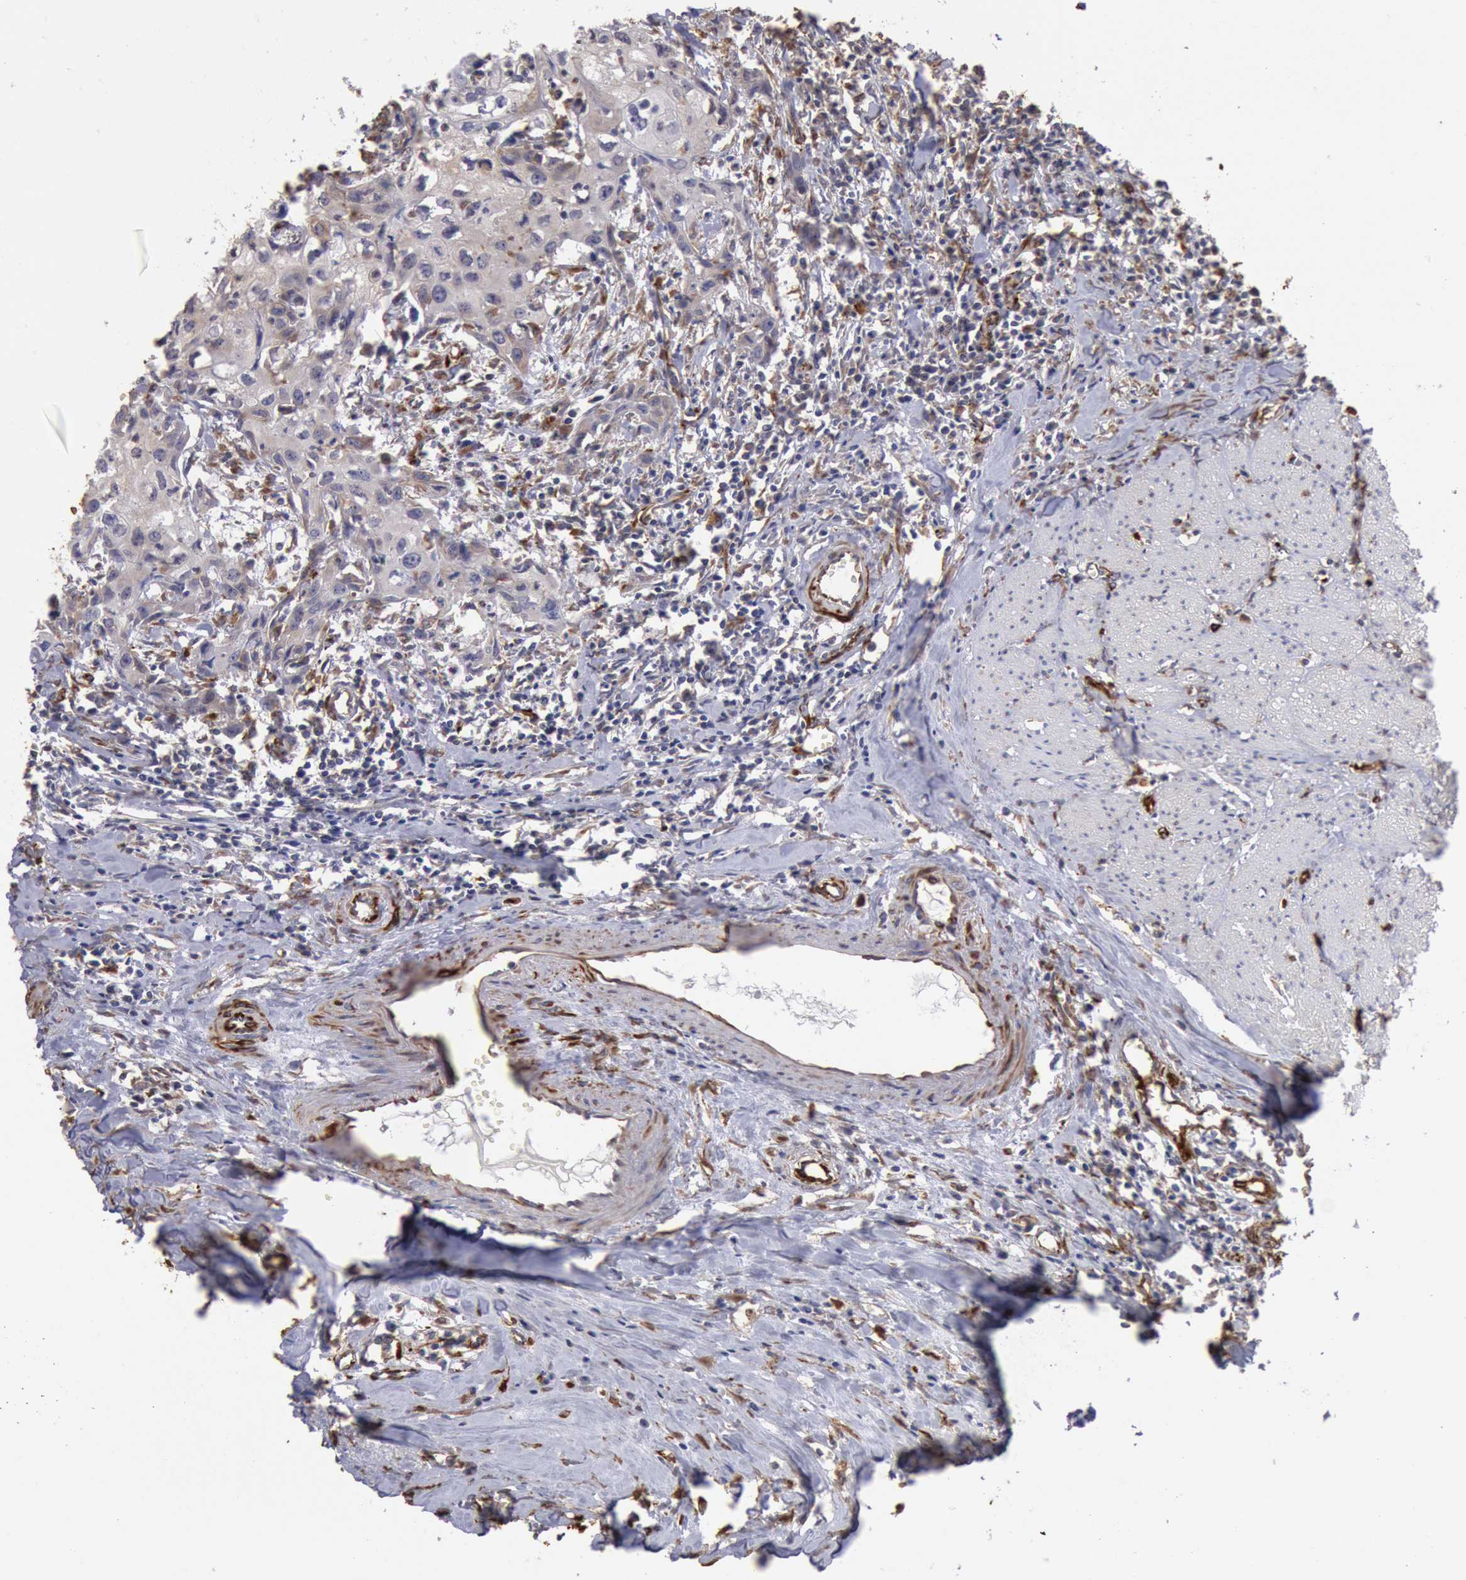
{"staining": {"intensity": "negative", "quantity": "none", "location": "none"}, "tissue": "urothelial cancer", "cell_type": "Tumor cells", "image_type": "cancer", "snomed": [{"axis": "morphology", "description": "Urothelial carcinoma, High grade"}, {"axis": "topography", "description": "Urinary bladder"}], "caption": "There is no significant staining in tumor cells of high-grade urothelial carcinoma. (Stains: DAB (3,3'-diaminobenzidine) immunohistochemistry (IHC) with hematoxylin counter stain, Microscopy: brightfield microscopy at high magnification).", "gene": "RNF139", "patient": {"sex": "male", "age": 54}}